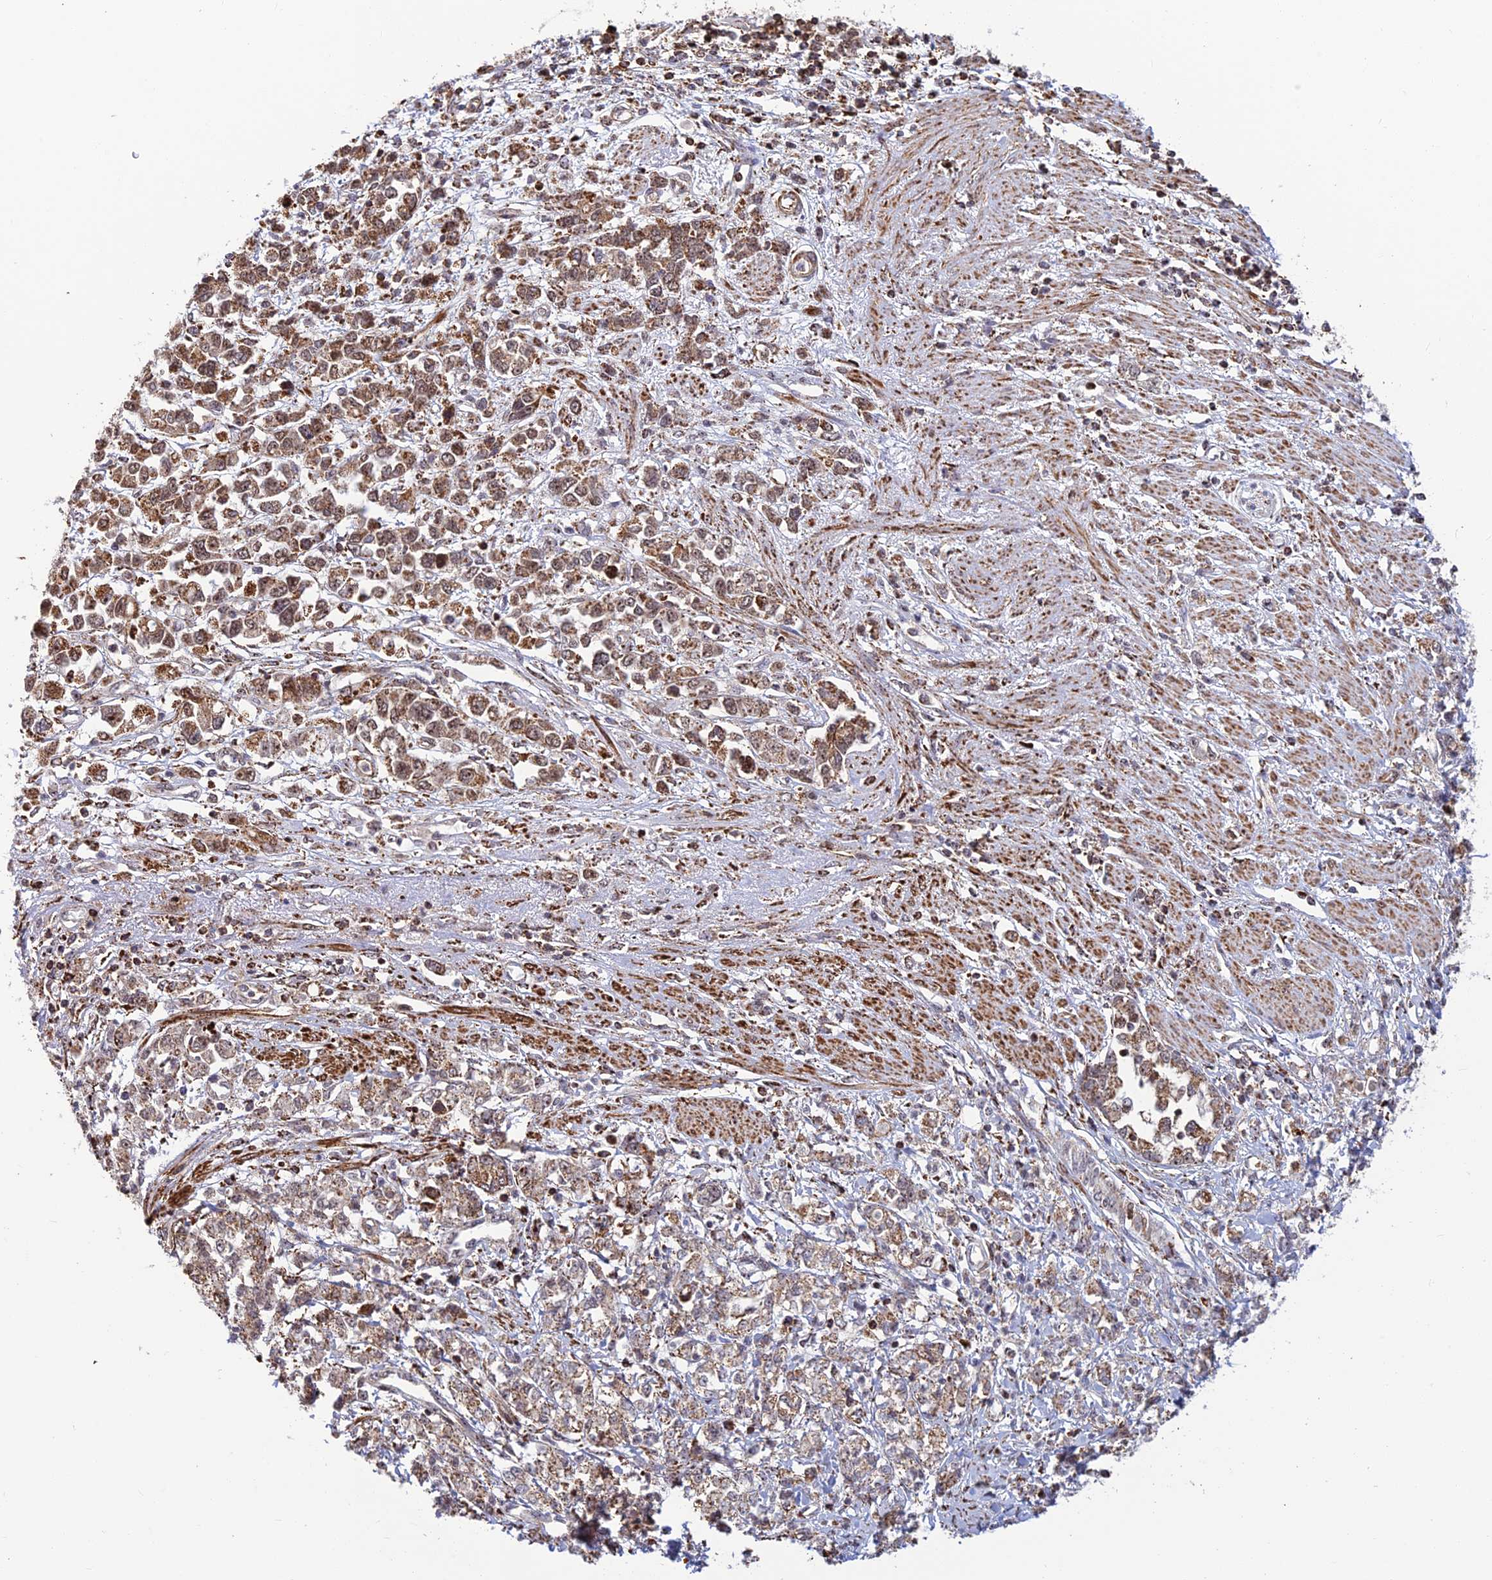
{"staining": {"intensity": "moderate", "quantity": ">75%", "location": "cytoplasmic/membranous"}, "tissue": "stomach cancer", "cell_type": "Tumor cells", "image_type": "cancer", "snomed": [{"axis": "morphology", "description": "Adenocarcinoma, NOS"}, {"axis": "topography", "description": "Stomach"}], "caption": "Immunohistochemical staining of human stomach cancer shows moderate cytoplasmic/membranous protein expression in about >75% of tumor cells.", "gene": "POLR1G", "patient": {"sex": "female", "age": 76}}